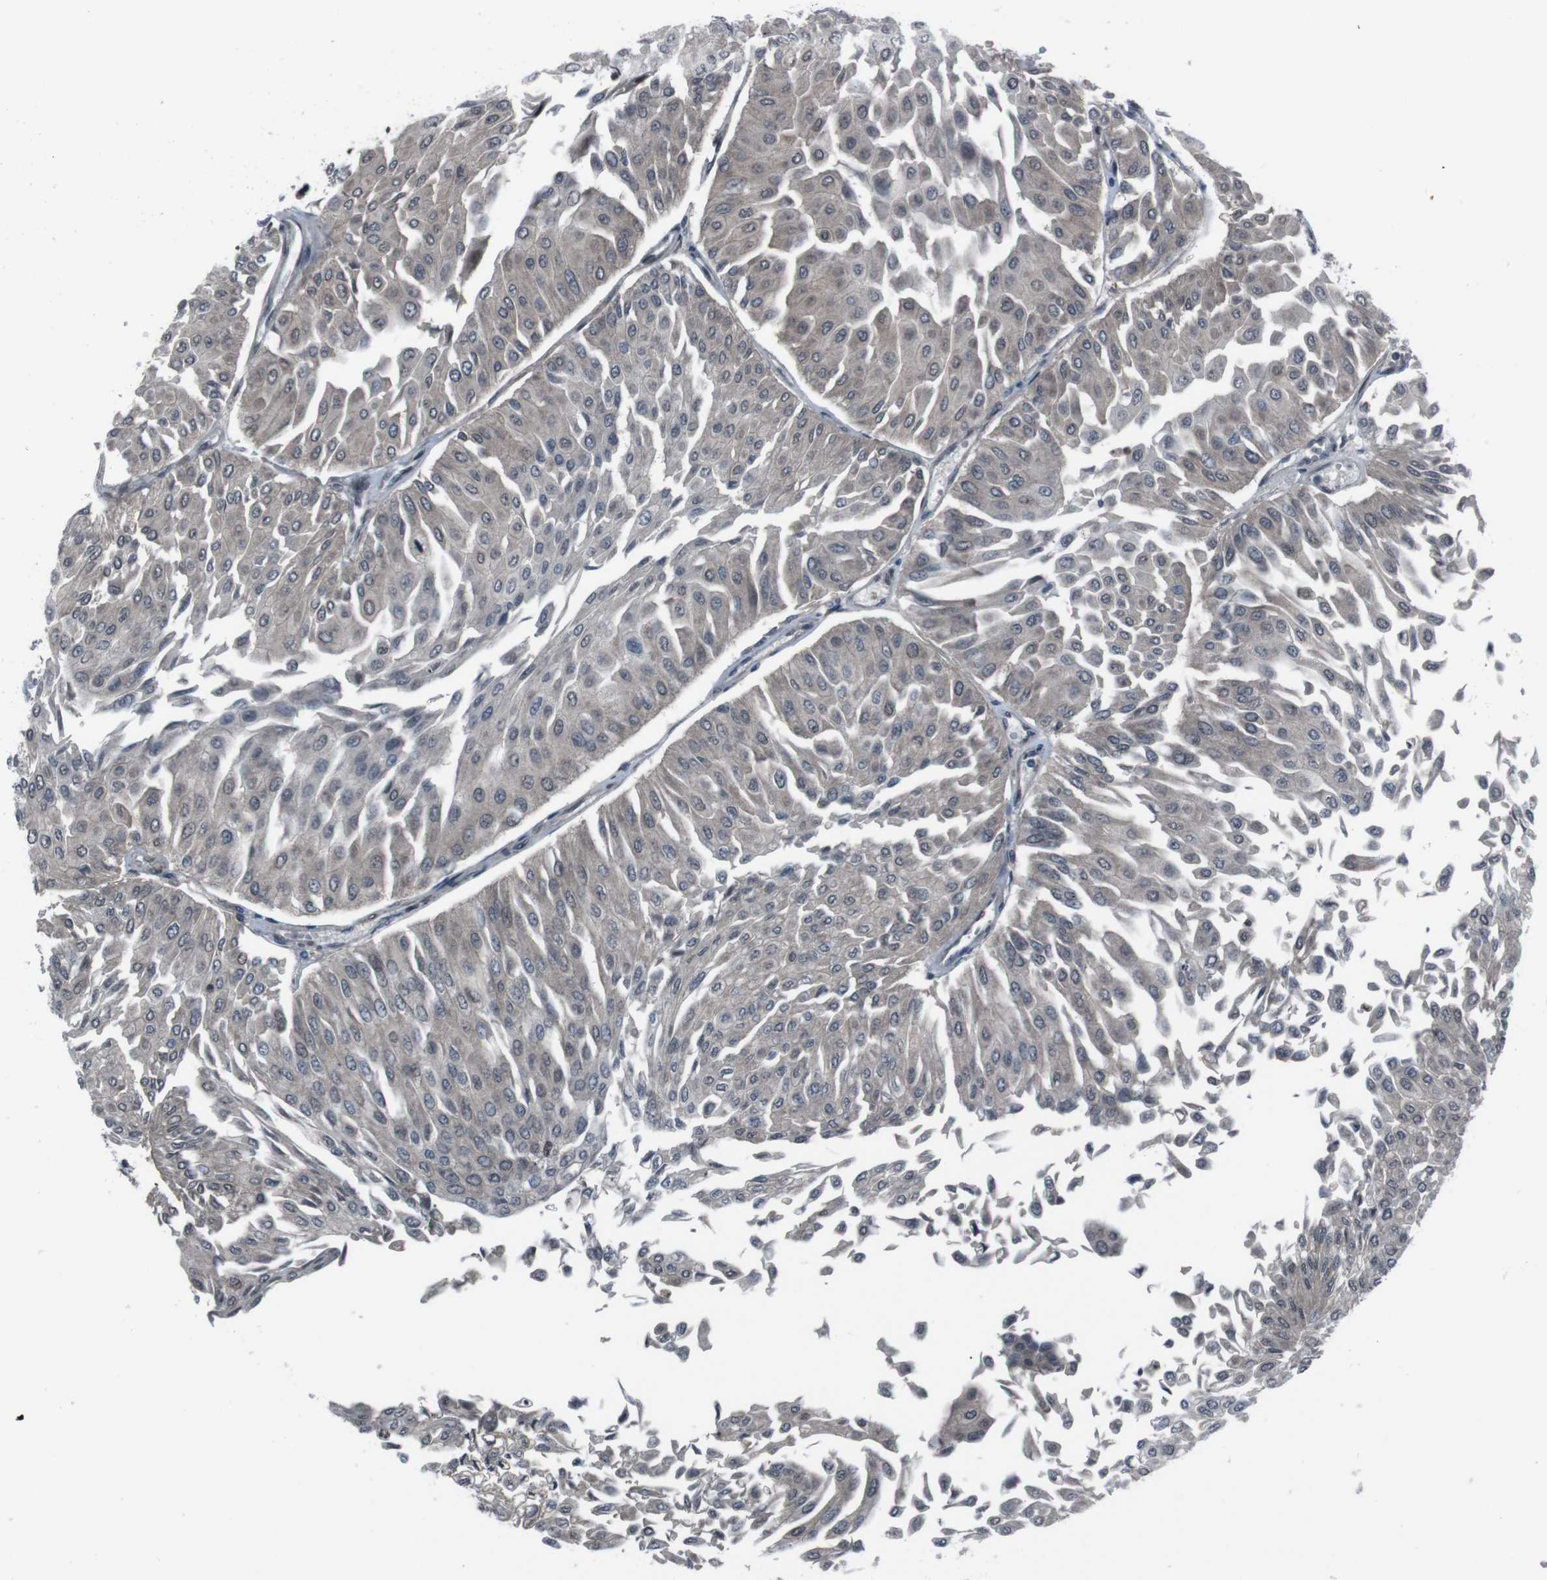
{"staining": {"intensity": "weak", "quantity": "<25%", "location": "cytoplasmic/membranous,nuclear"}, "tissue": "urothelial cancer", "cell_type": "Tumor cells", "image_type": "cancer", "snomed": [{"axis": "morphology", "description": "Urothelial carcinoma, Low grade"}, {"axis": "topography", "description": "Urinary bladder"}], "caption": "The immunohistochemistry photomicrograph has no significant staining in tumor cells of low-grade urothelial carcinoma tissue.", "gene": "SS18L1", "patient": {"sex": "male", "age": 67}}